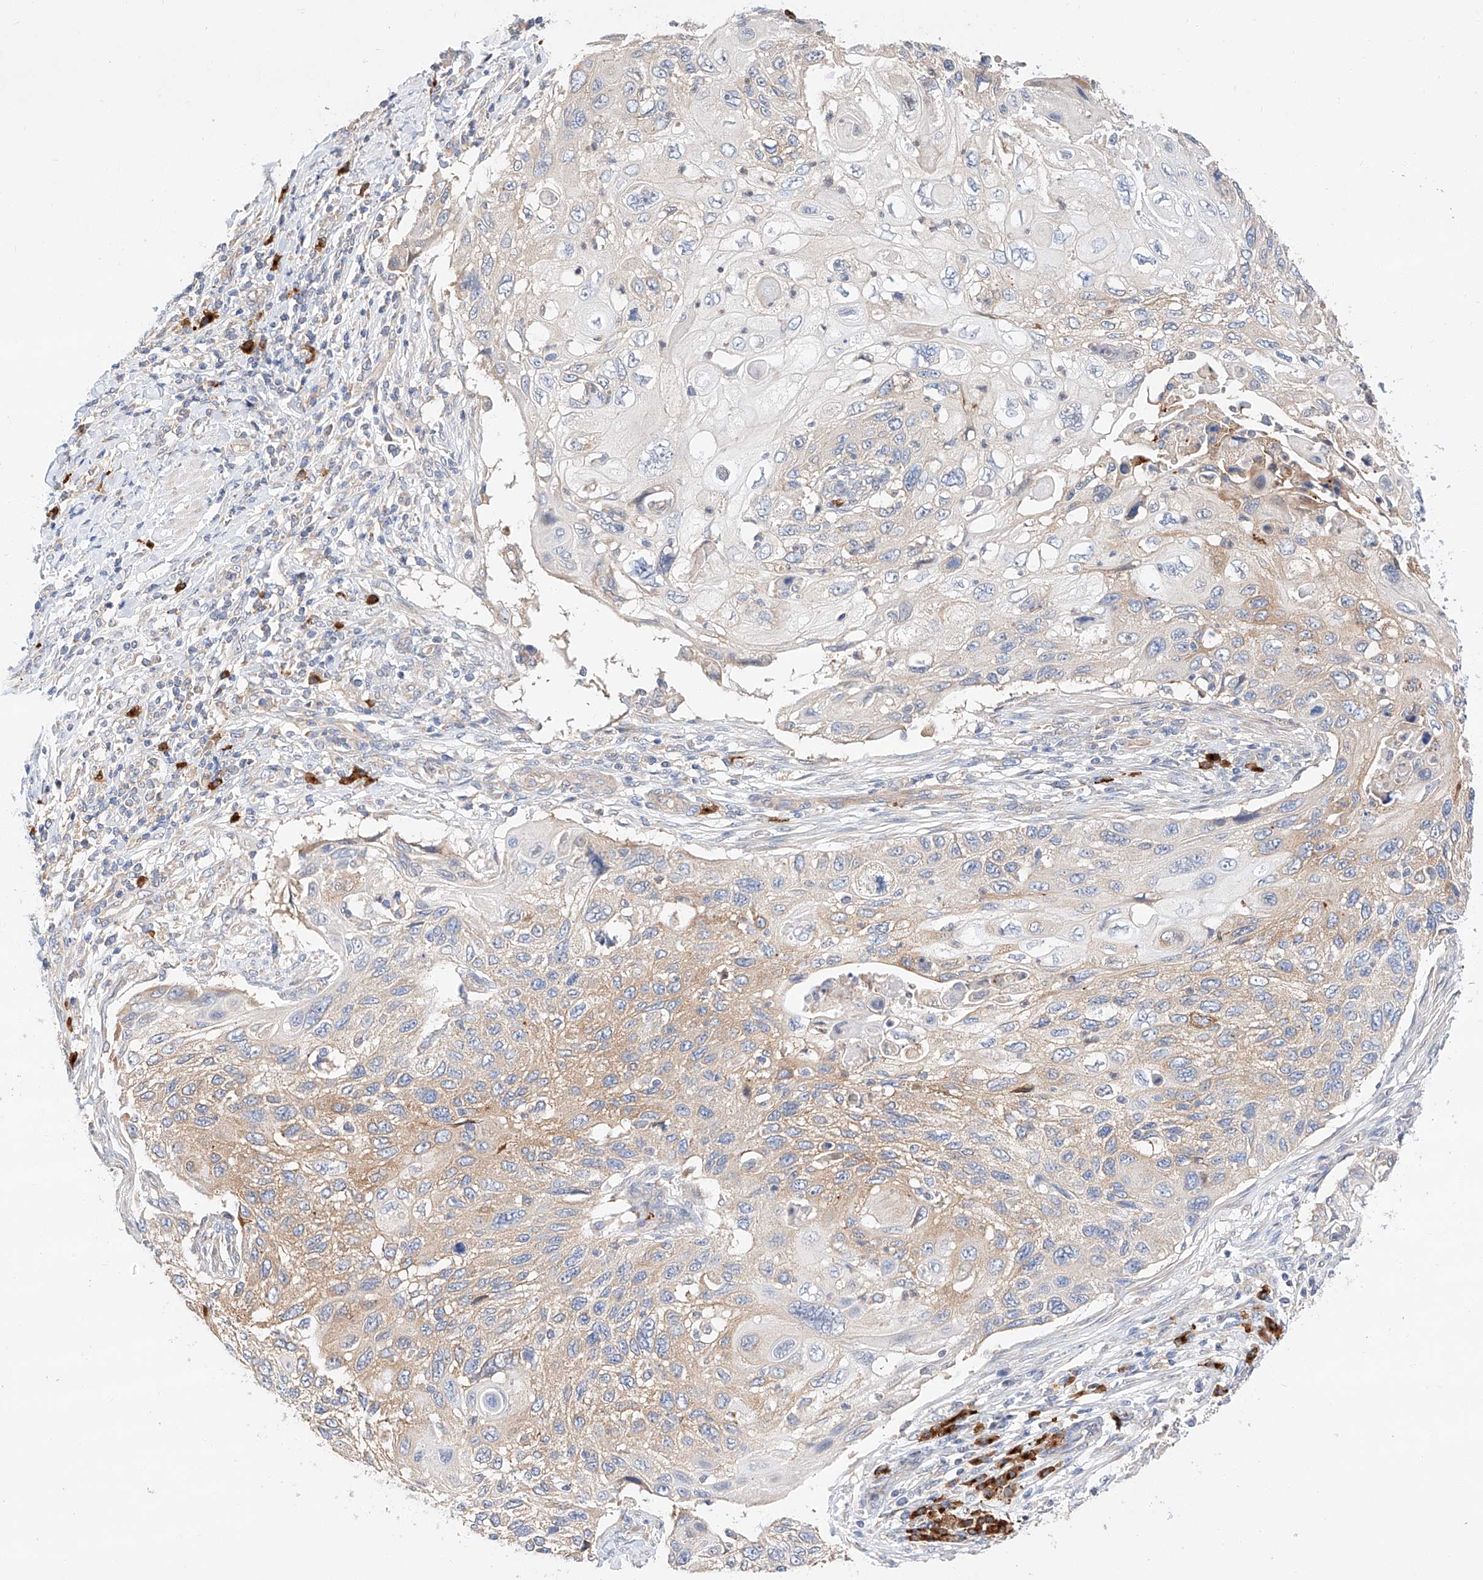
{"staining": {"intensity": "weak", "quantity": "25%-75%", "location": "cytoplasmic/membranous"}, "tissue": "cervical cancer", "cell_type": "Tumor cells", "image_type": "cancer", "snomed": [{"axis": "morphology", "description": "Squamous cell carcinoma, NOS"}, {"axis": "topography", "description": "Cervix"}], "caption": "Tumor cells exhibit low levels of weak cytoplasmic/membranous expression in about 25%-75% of cells in cervical cancer (squamous cell carcinoma).", "gene": "GLMN", "patient": {"sex": "female", "age": 70}}